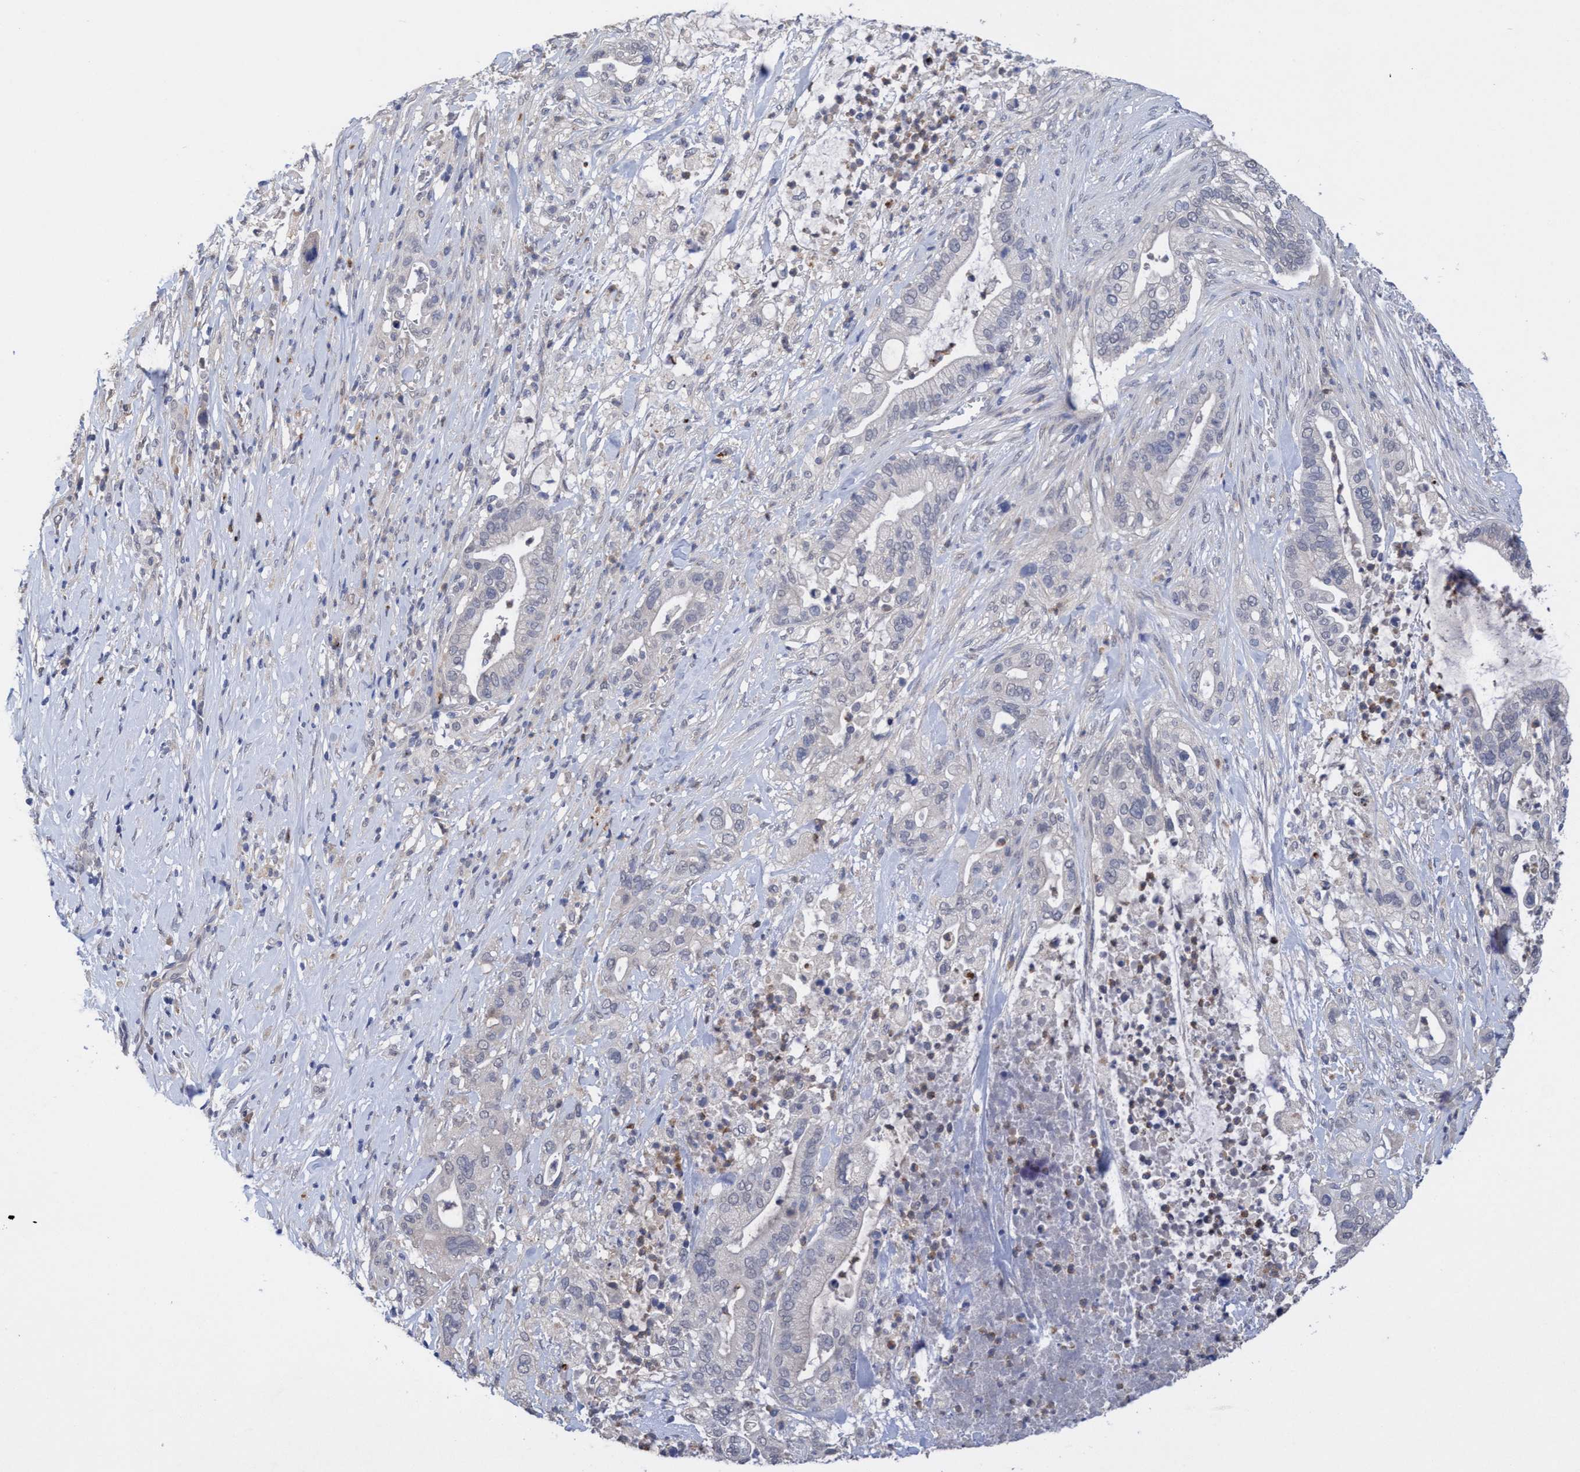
{"staining": {"intensity": "negative", "quantity": "none", "location": "none"}, "tissue": "pancreatic cancer", "cell_type": "Tumor cells", "image_type": "cancer", "snomed": [{"axis": "morphology", "description": "Adenocarcinoma, NOS"}, {"axis": "topography", "description": "Pancreas"}], "caption": "High power microscopy image of an immunohistochemistry (IHC) histopathology image of adenocarcinoma (pancreatic), revealing no significant staining in tumor cells.", "gene": "SEMA4D", "patient": {"sex": "male", "age": 69}}